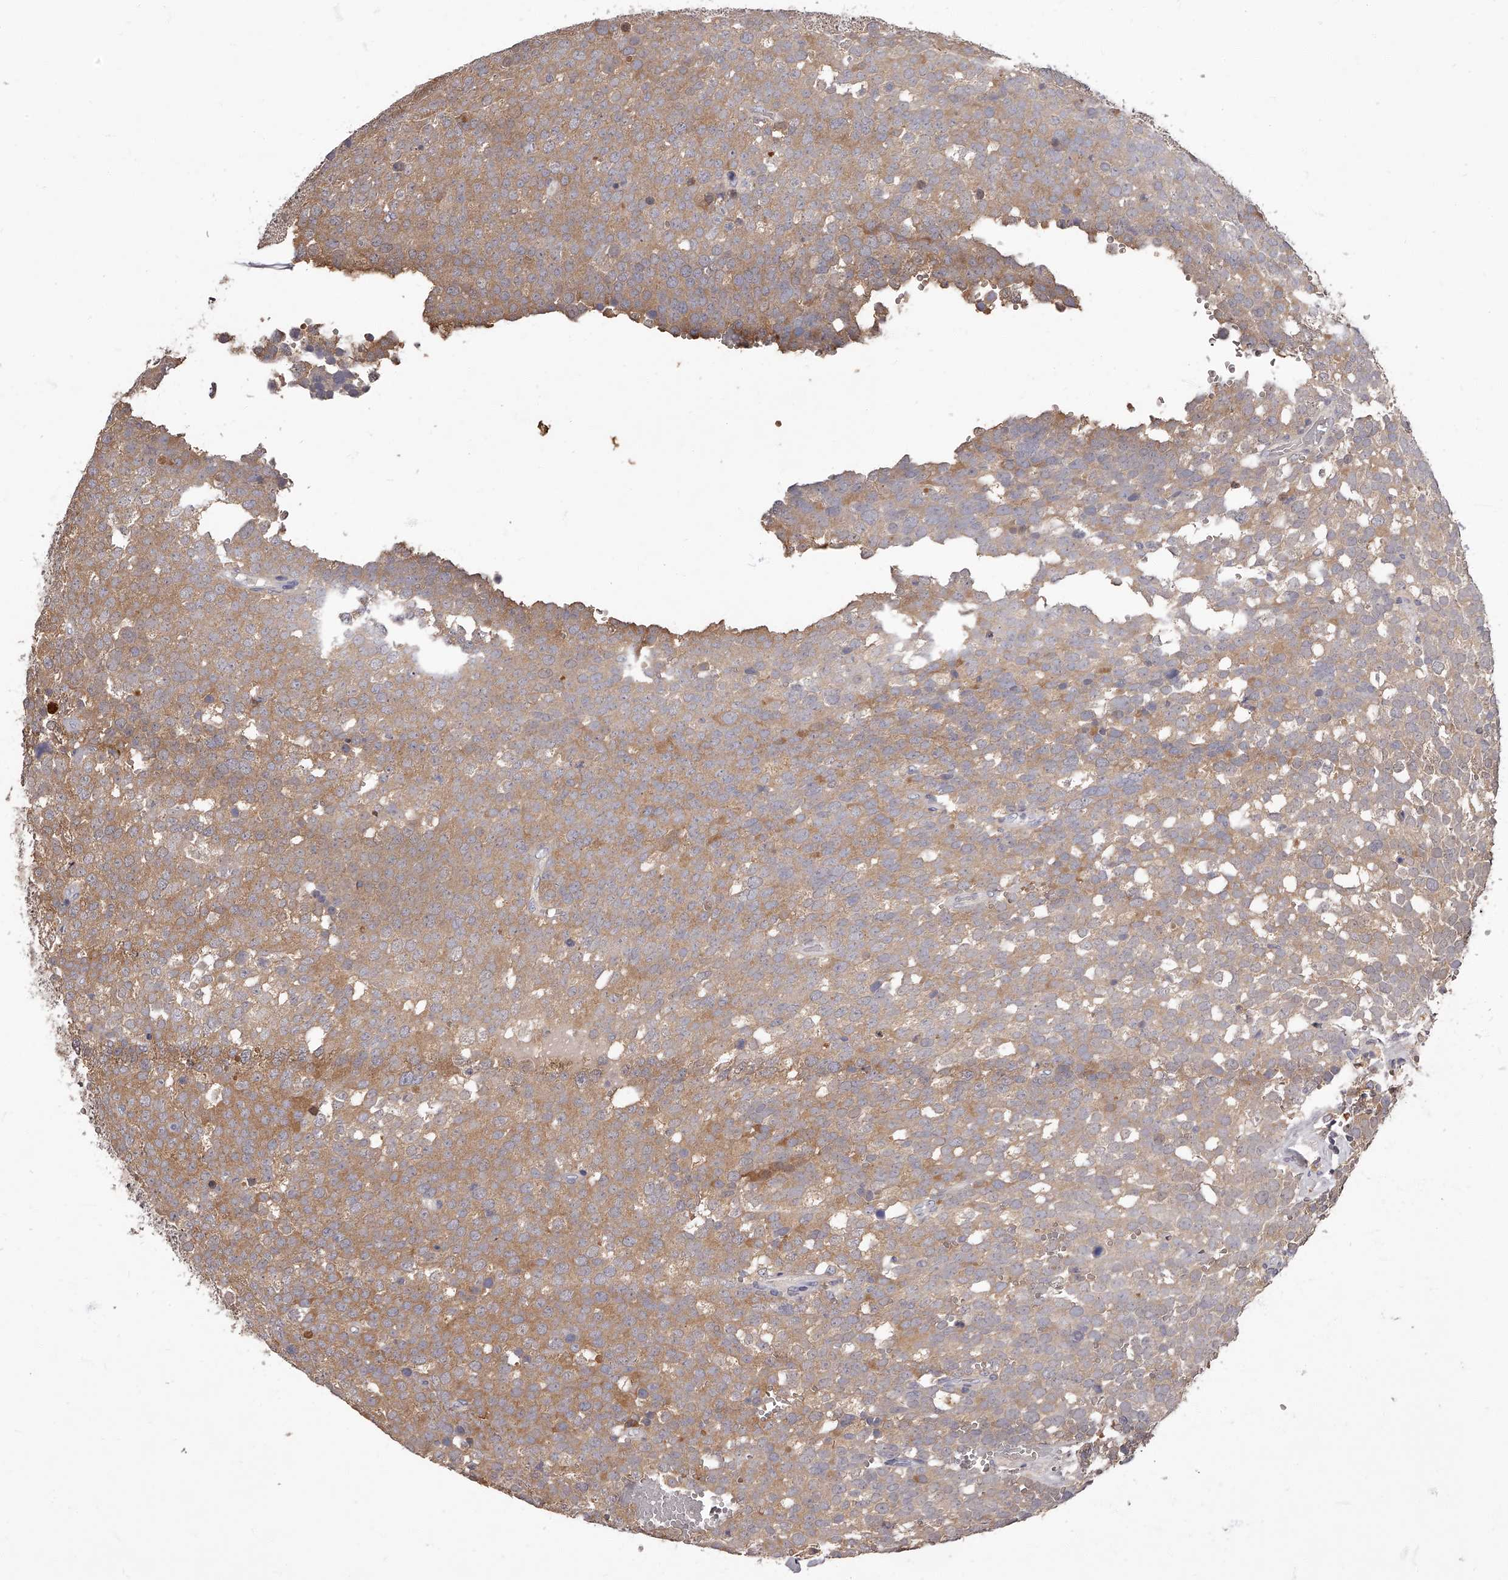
{"staining": {"intensity": "moderate", "quantity": "25%-75%", "location": "cytoplasmic/membranous"}, "tissue": "testis cancer", "cell_type": "Tumor cells", "image_type": "cancer", "snomed": [{"axis": "morphology", "description": "Seminoma, NOS"}, {"axis": "topography", "description": "Testis"}], "caption": "Protein expression analysis of human testis seminoma reveals moderate cytoplasmic/membranous staining in about 25%-75% of tumor cells.", "gene": "APEH", "patient": {"sex": "male", "age": 71}}